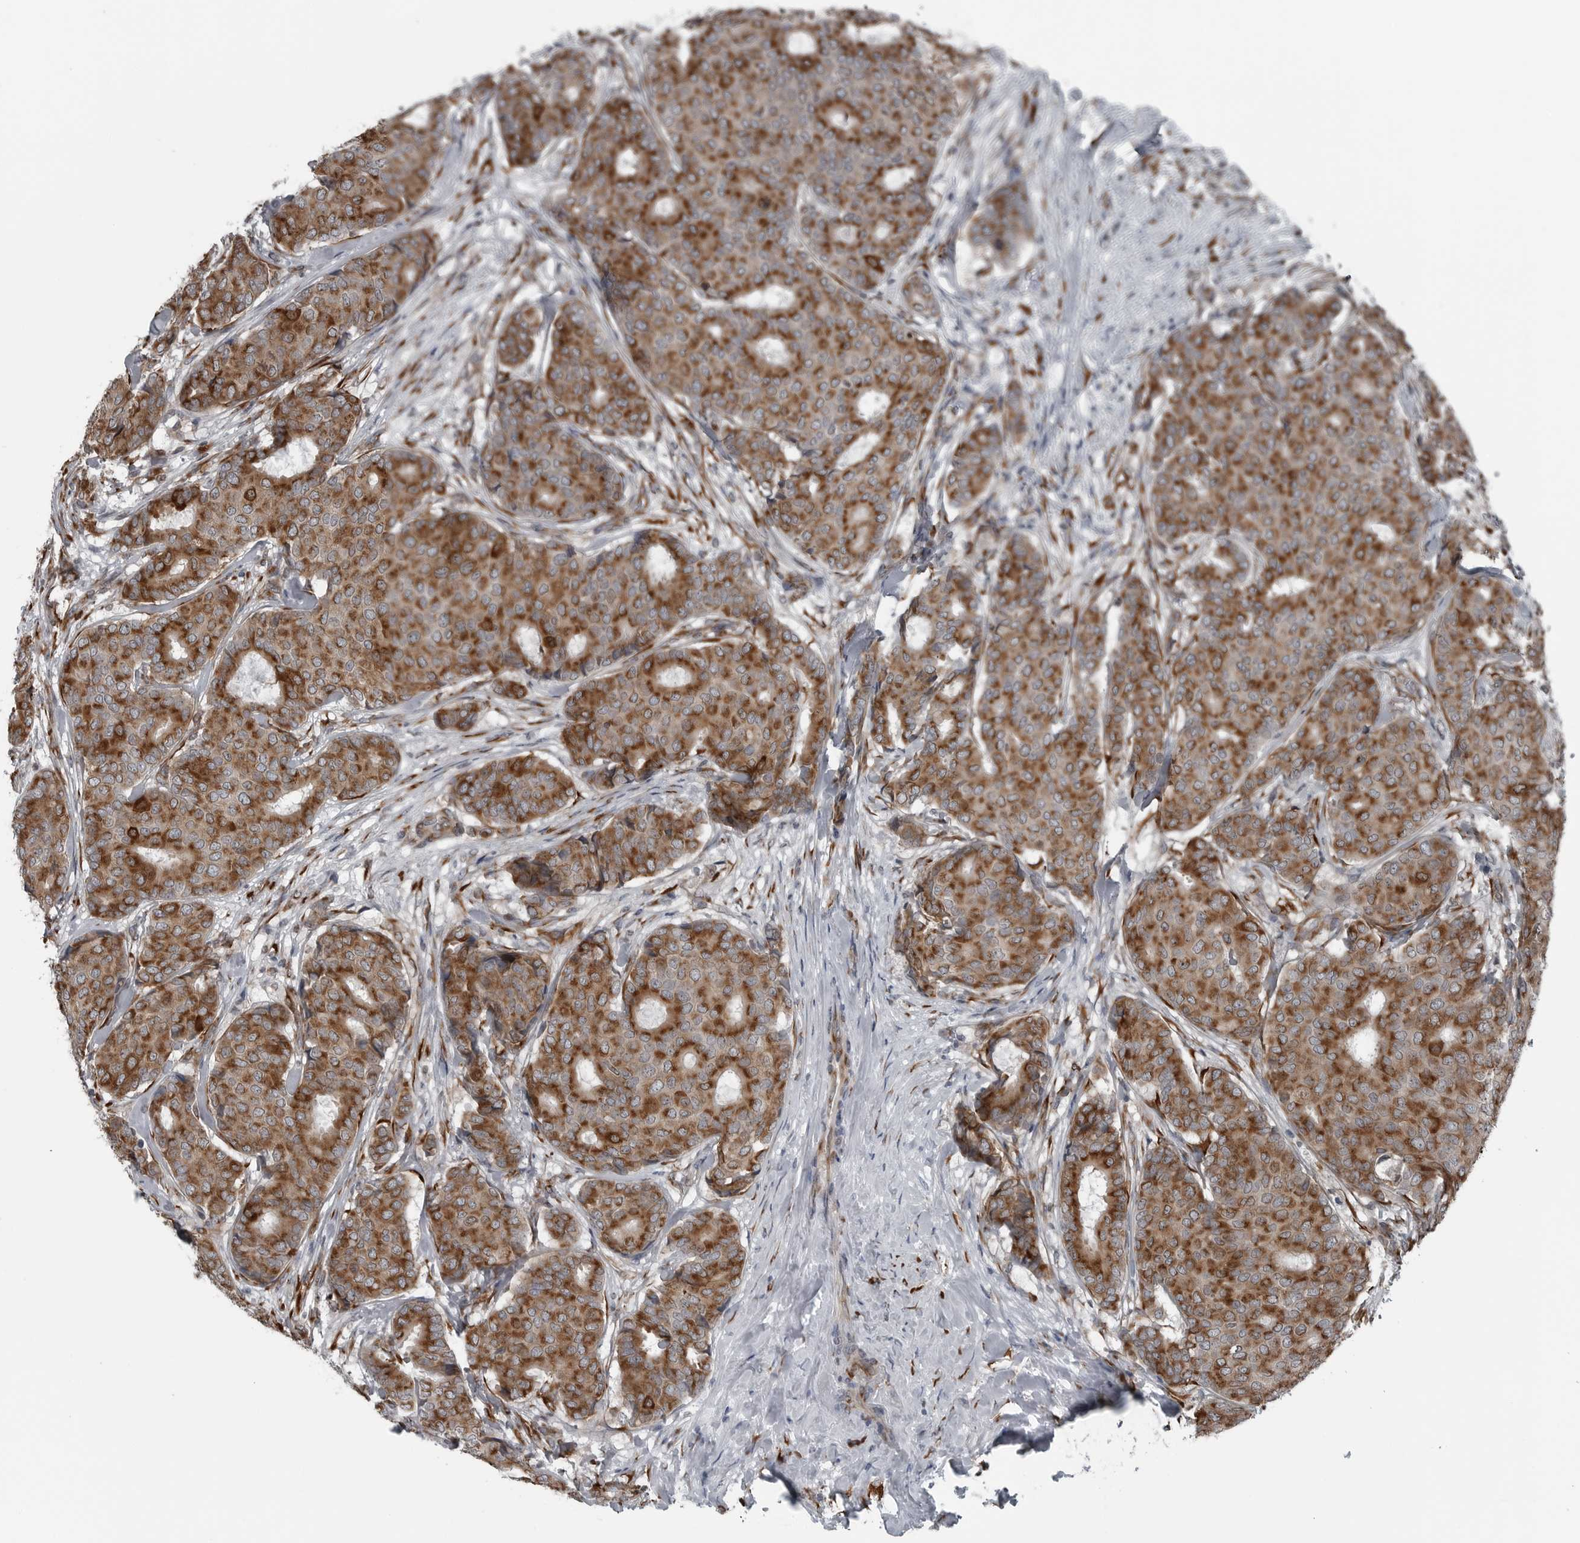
{"staining": {"intensity": "moderate", "quantity": ">75%", "location": "cytoplasmic/membranous"}, "tissue": "breast cancer", "cell_type": "Tumor cells", "image_type": "cancer", "snomed": [{"axis": "morphology", "description": "Duct carcinoma"}, {"axis": "topography", "description": "Breast"}], "caption": "Moderate cytoplasmic/membranous protein expression is seen in approximately >75% of tumor cells in breast cancer.", "gene": "CEP85", "patient": {"sex": "female", "age": 75}}